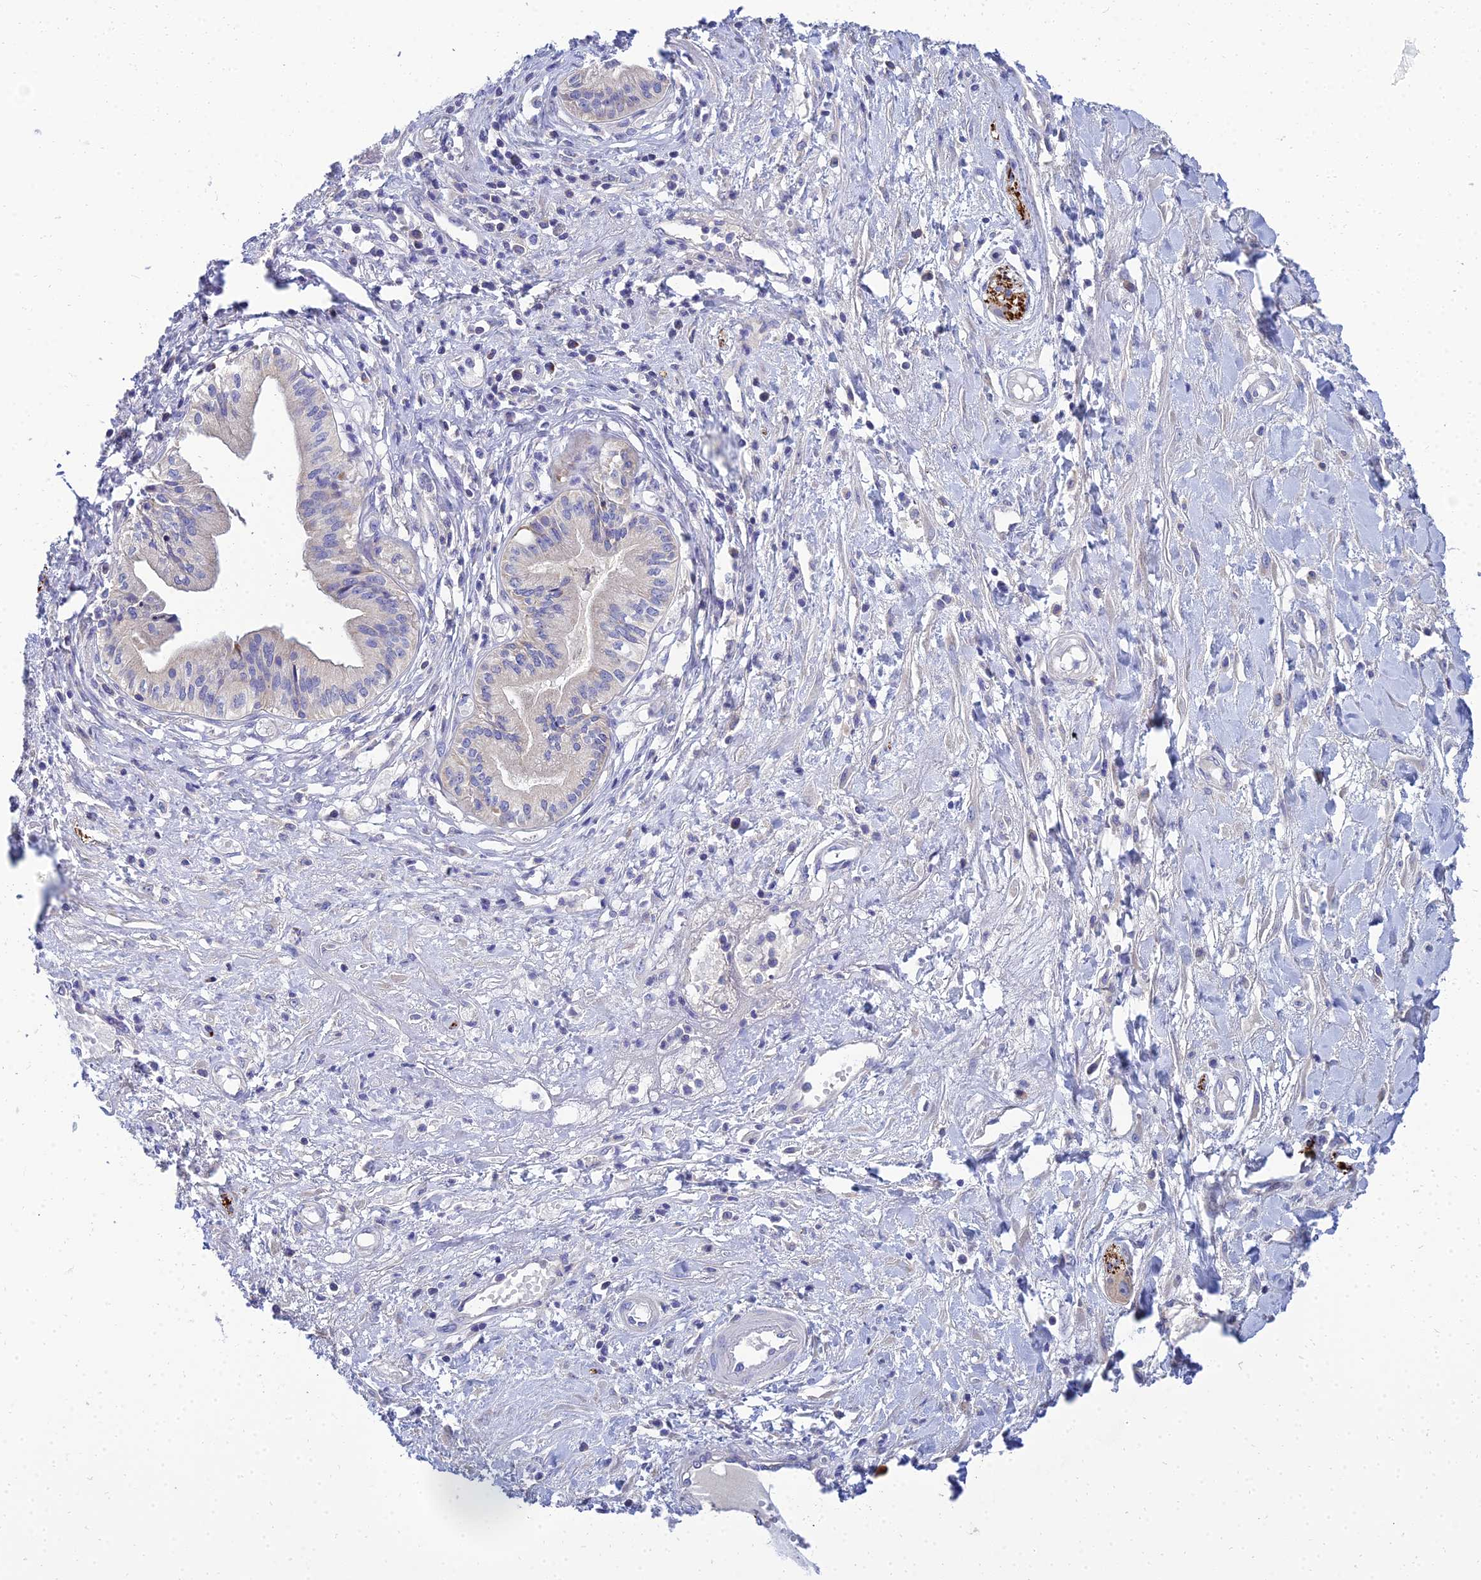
{"staining": {"intensity": "negative", "quantity": "none", "location": "none"}, "tissue": "pancreatic cancer", "cell_type": "Tumor cells", "image_type": "cancer", "snomed": [{"axis": "morphology", "description": "Adenocarcinoma, NOS"}, {"axis": "topography", "description": "Pancreas"}], "caption": "IHC of pancreatic cancer (adenocarcinoma) reveals no staining in tumor cells.", "gene": "NPY", "patient": {"sex": "female", "age": 50}}